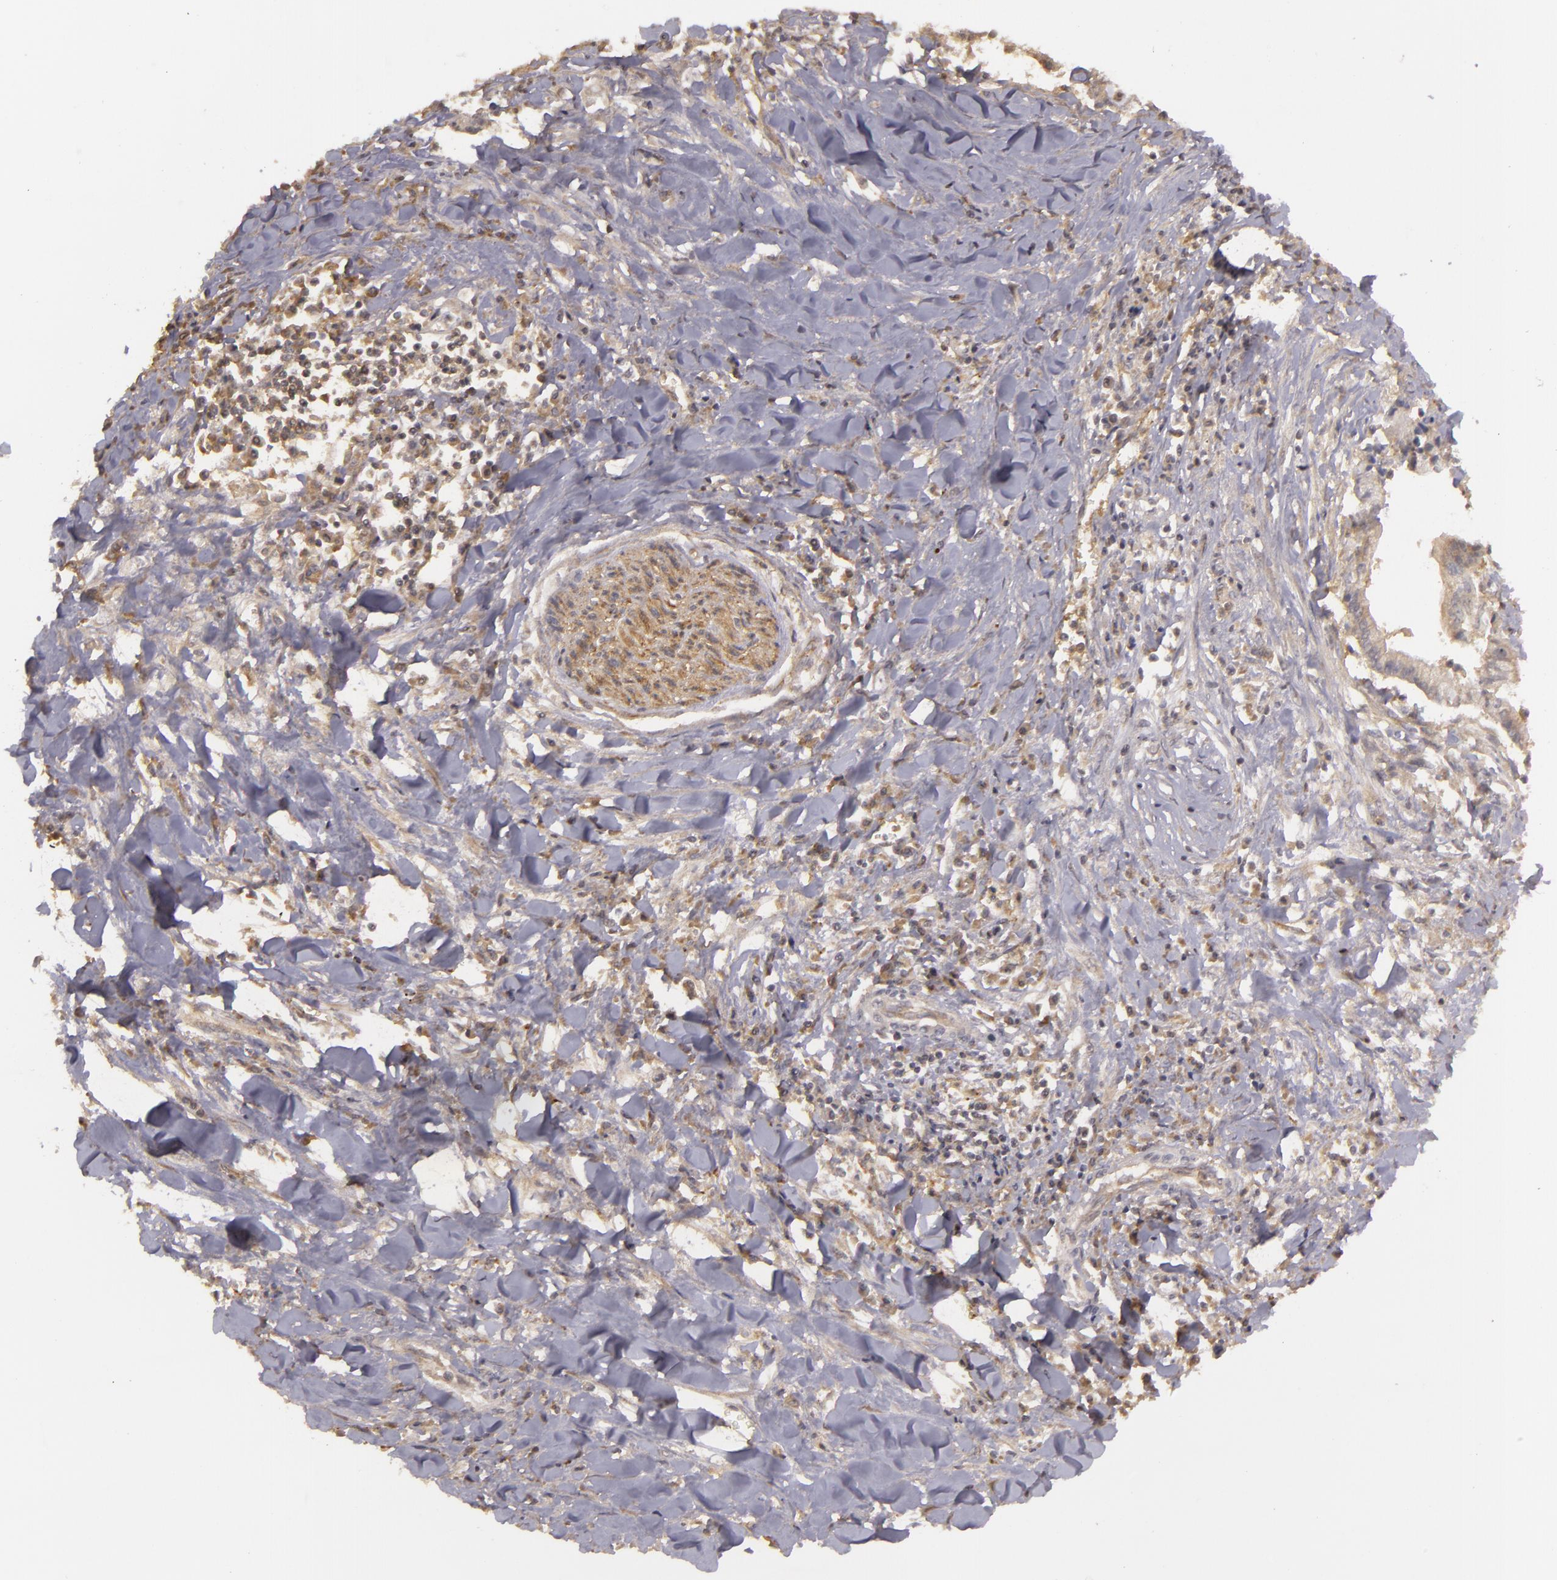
{"staining": {"intensity": "weak", "quantity": ">75%", "location": "cytoplasmic/membranous"}, "tissue": "liver cancer", "cell_type": "Tumor cells", "image_type": "cancer", "snomed": [{"axis": "morphology", "description": "Cholangiocarcinoma"}, {"axis": "topography", "description": "Liver"}], "caption": "Immunohistochemistry photomicrograph of neoplastic tissue: human liver cancer stained using immunohistochemistry shows low levels of weak protein expression localized specifically in the cytoplasmic/membranous of tumor cells, appearing as a cytoplasmic/membranous brown color.", "gene": "HRAS", "patient": {"sex": "male", "age": 57}}